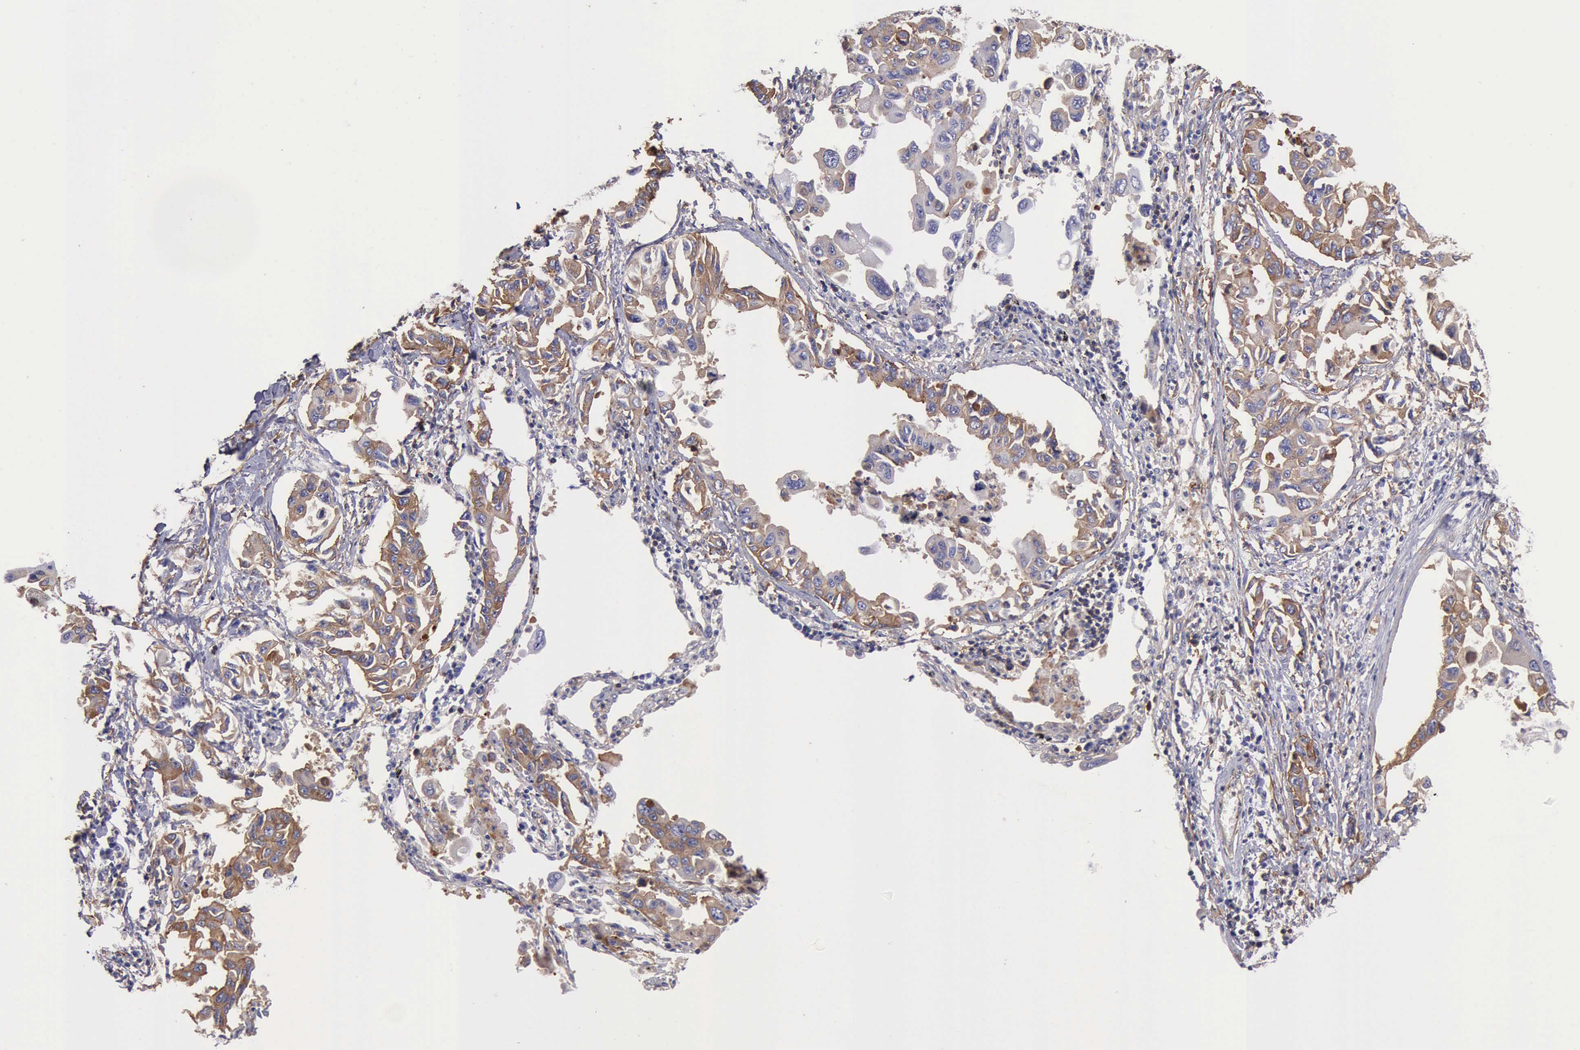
{"staining": {"intensity": "moderate", "quantity": ">75%", "location": "cytoplasmic/membranous"}, "tissue": "lung cancer", "cell_type": "Tumor cells", "image_type": "cancer", "snomed": [{"axis": "morphology", "description": "Adenocarcinoma, NOS"}, {"axis": "topography", "description": "Lung"}], "caption": "This is an image of IHC staining of lung cancer, which shows moderate positivity in the cytoplasmic/membranous of tumor cells.", "gene": "FLNA", "patient": {"sex": "male", "age": 64}}